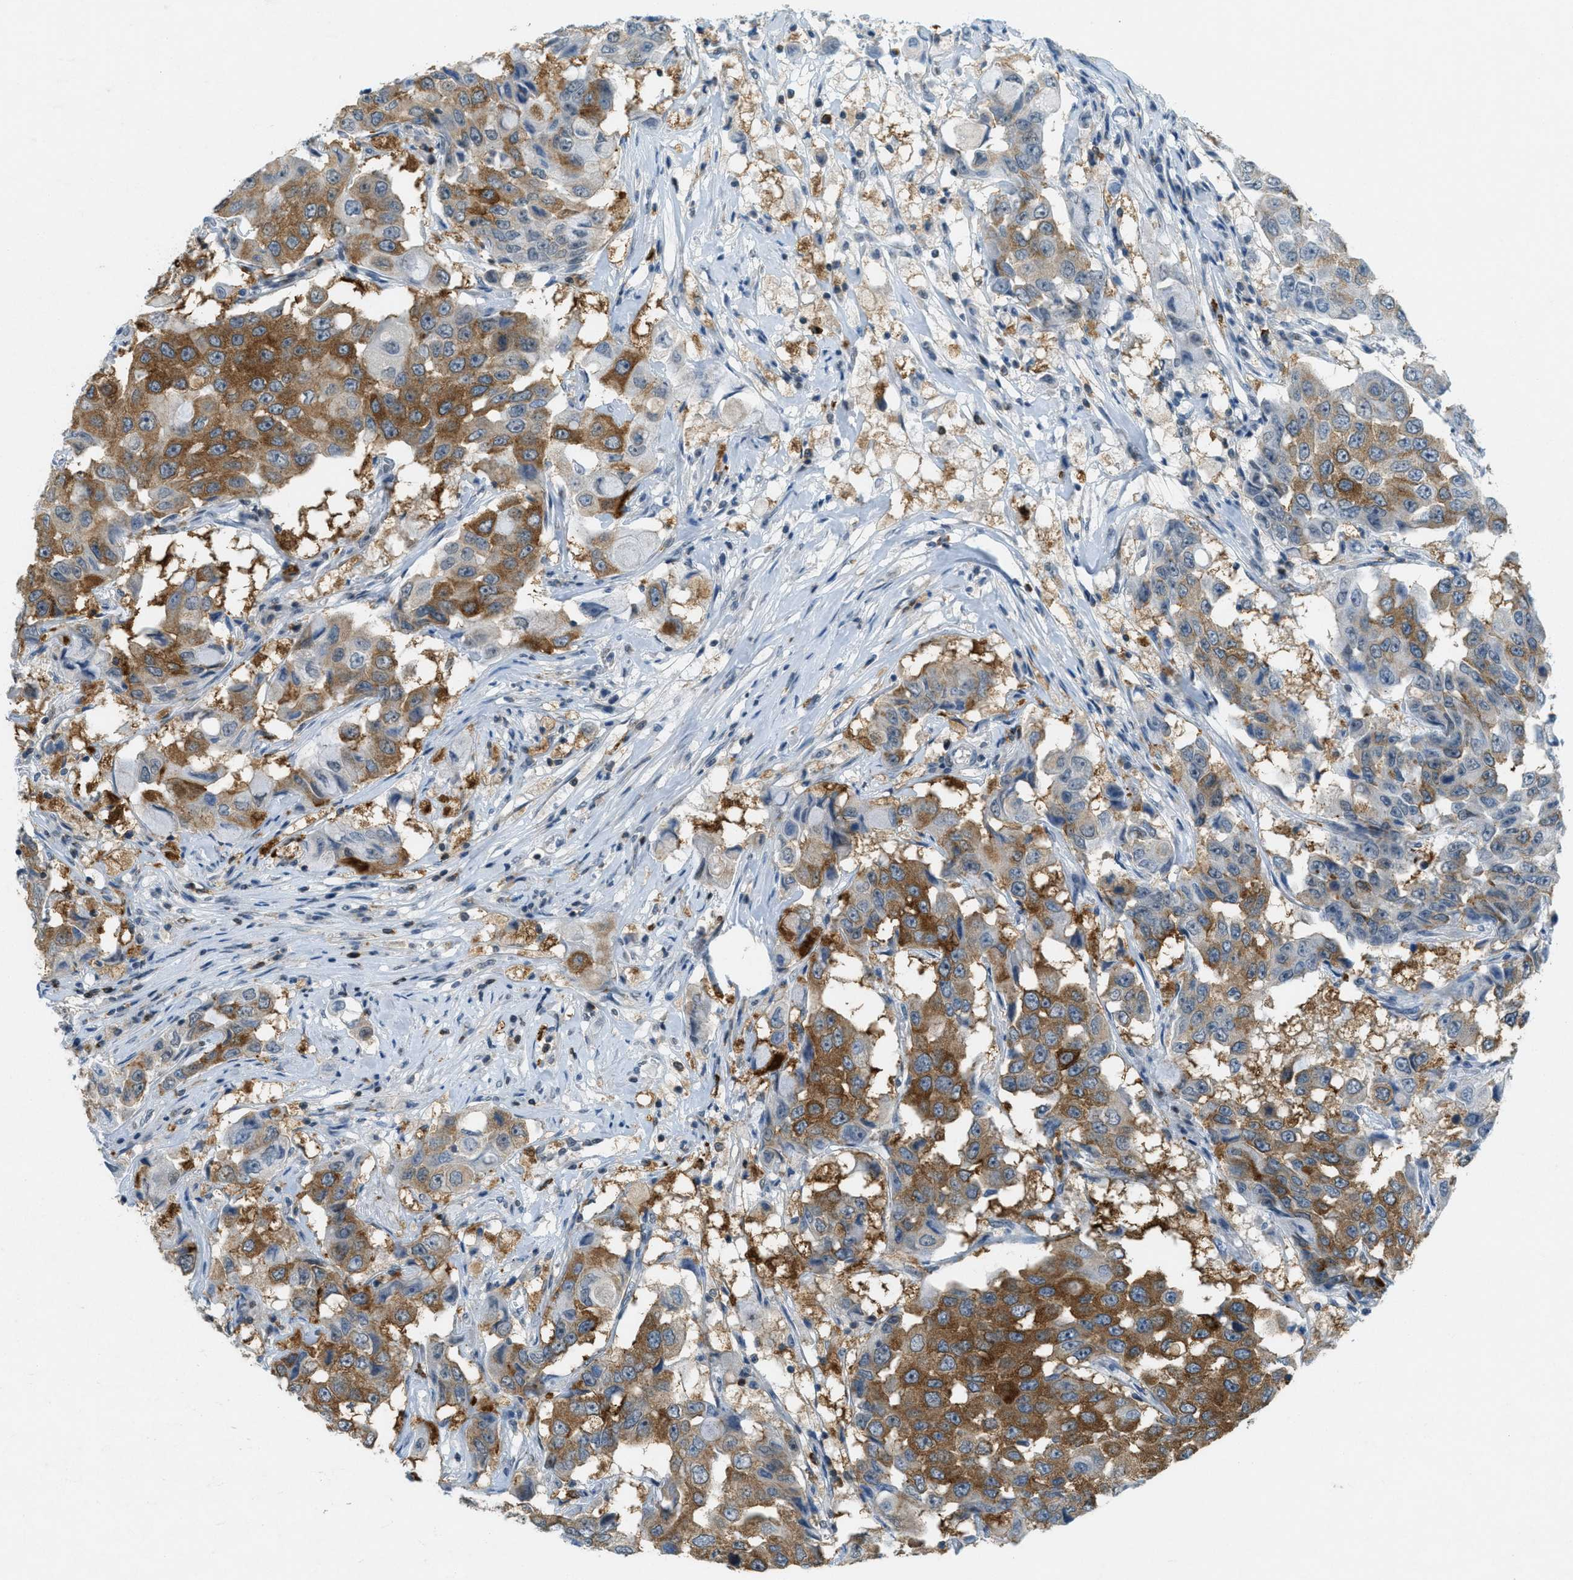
{"staining": {"intensity": "strong", "quantity": ">75%", "location": "cytoplasmic/membranous"}, "tissue": "breast cancer", "cell_type": "Tumor cells", "image_type": "cancer", "snomed": [{"axis": "morphology", "description": "Duct carcinoma"}, {"axis": "topography", "description": "Breast"}], "caption": "Immunohistochemical staining of human breast infiltrating ductal carcinoma exhibits high levels of strong cytoplasmic/membranous protein staining in approximately >75% of tumor cells.", "gene": "FYN", "patient": {"sex": "female", "age": 27}}